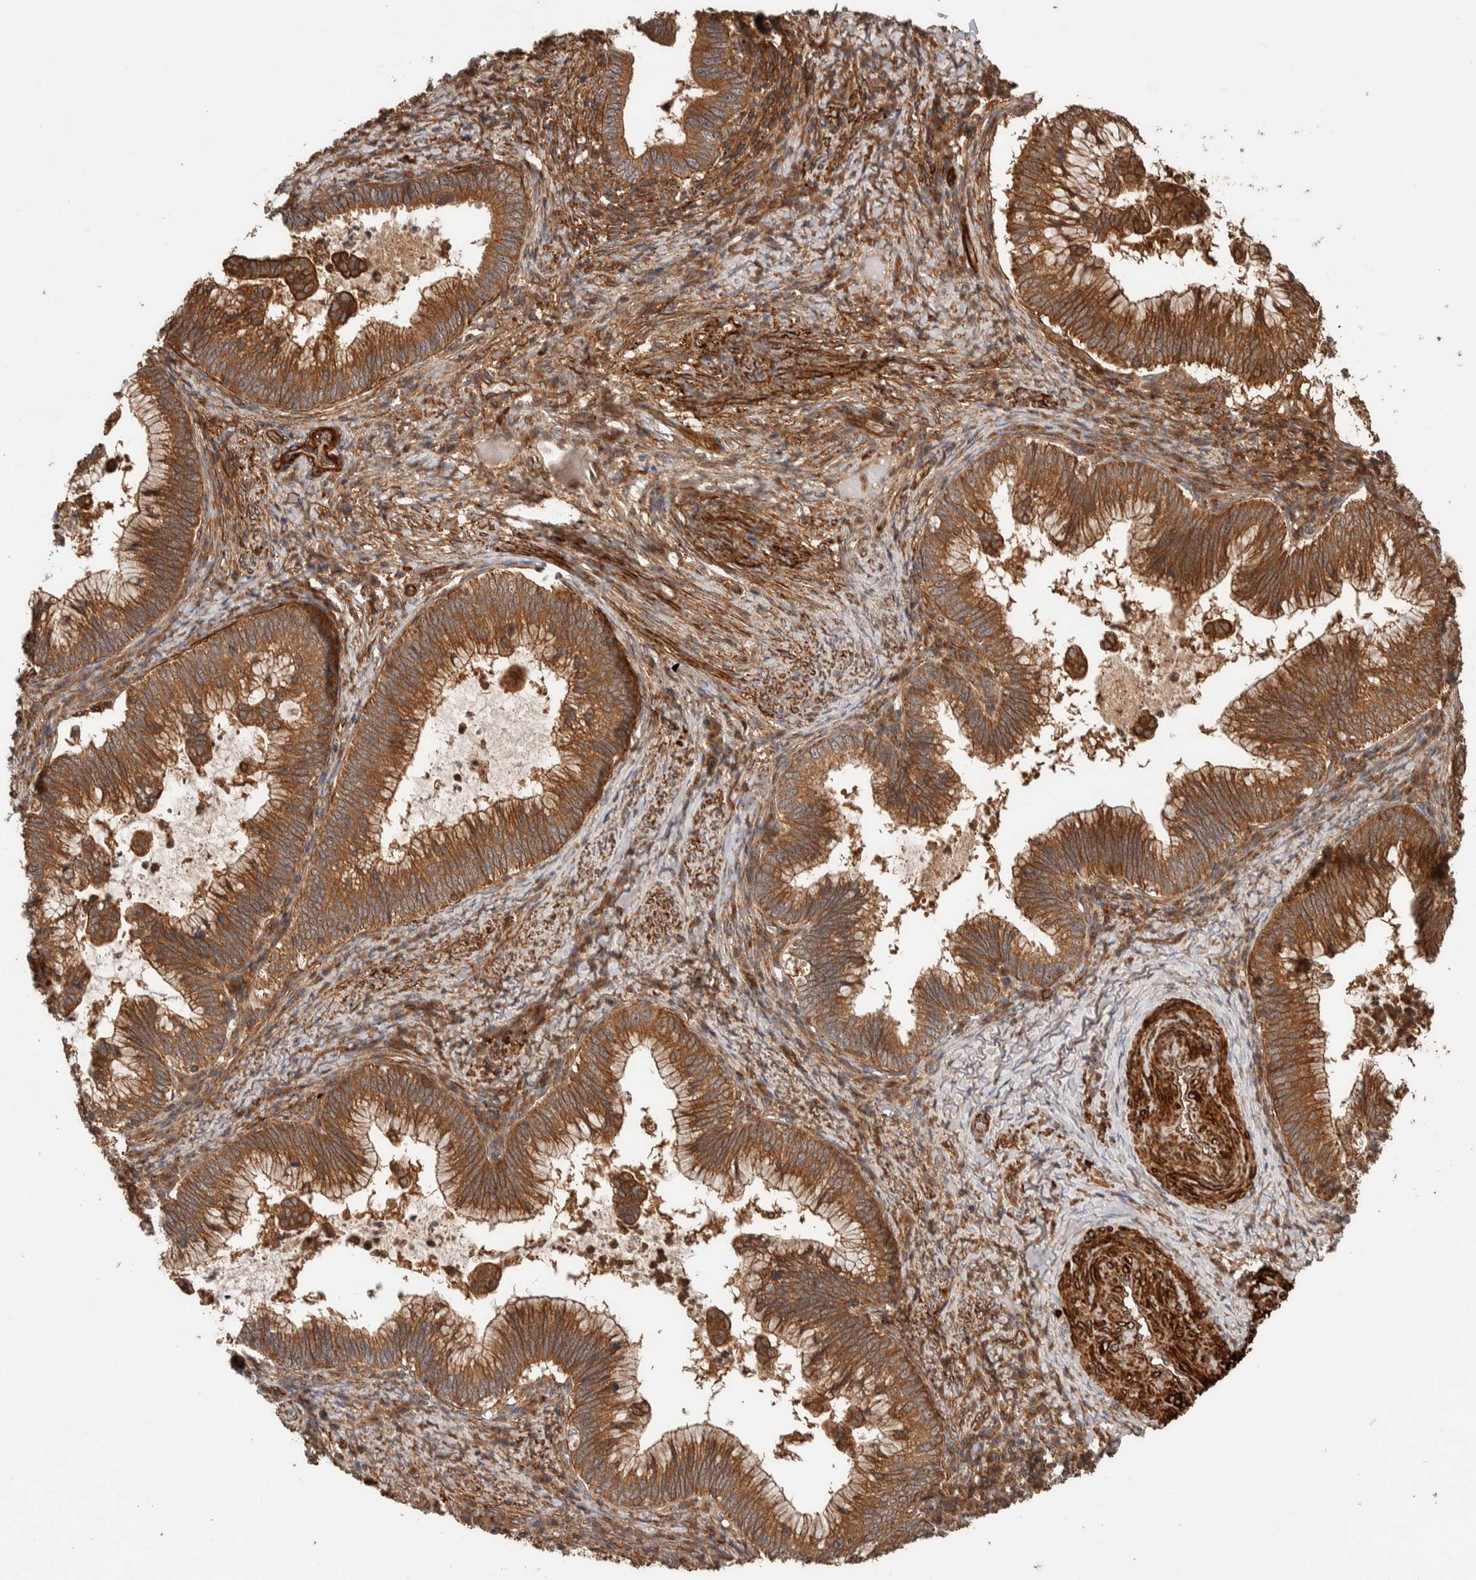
{"staining": {"intensity": "moderate", "quantity": ">75%", "location": "cytoplasmic/membranous"}, "tissue": "cervical cancer", "cell_type": "Tumor cells", "image_type": "cancer", "snomed": [{"axis": "morphology", "description": "Adenocarcinoma, NOS"}, {"axis": "topography", "description": "Cervix"}], "caption": "Immunohistochemistry (IHC) histopathology image of human cervical adenocarcinoma stained for a protein (brown), which exhibits medium levels of moderate cytoplasmic/membranous expression in approximately >75% of tumor cells.", "gene": "SYNRG", "patient": {"sex": "female", "age": 36}}